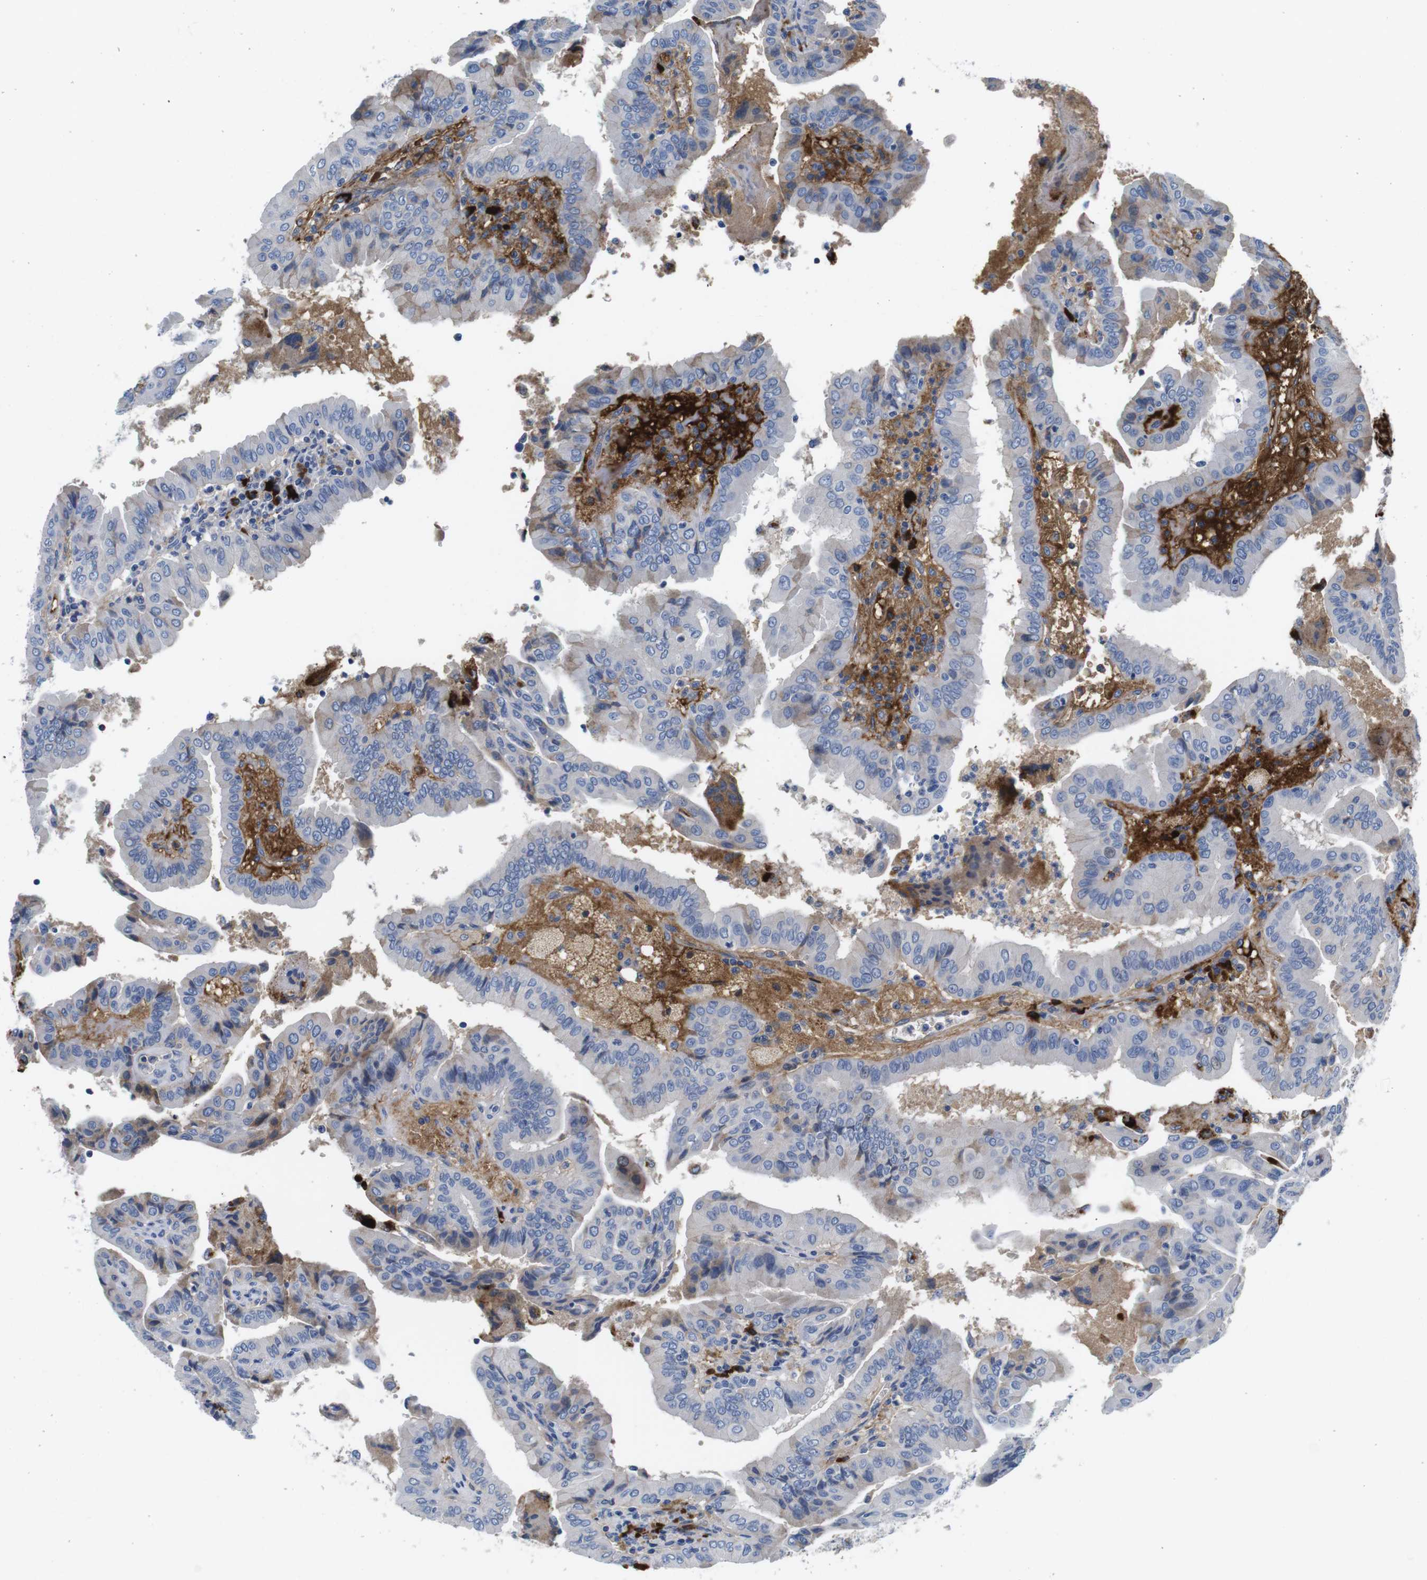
{"staining": {"intensity": "weak", "quantity": "<25%", "location": "cytoplasmic/membranous"}, "tissue": "thyroid cancer", "cell_type": "Tumor cells", "image_type": "cancer", "snomed": [{"axis": "morphology", "description": "Papillary adenocarcinoma, NOS"}, {"axis": "topography", "description": "Thyroid gland"}], "caption": "Tumor cells are negative for protein expression in human thyroid cancer (papillary adenocarcinoma).", "gene": "IGKC", "patient": {"sex": "male", "age": 33}}